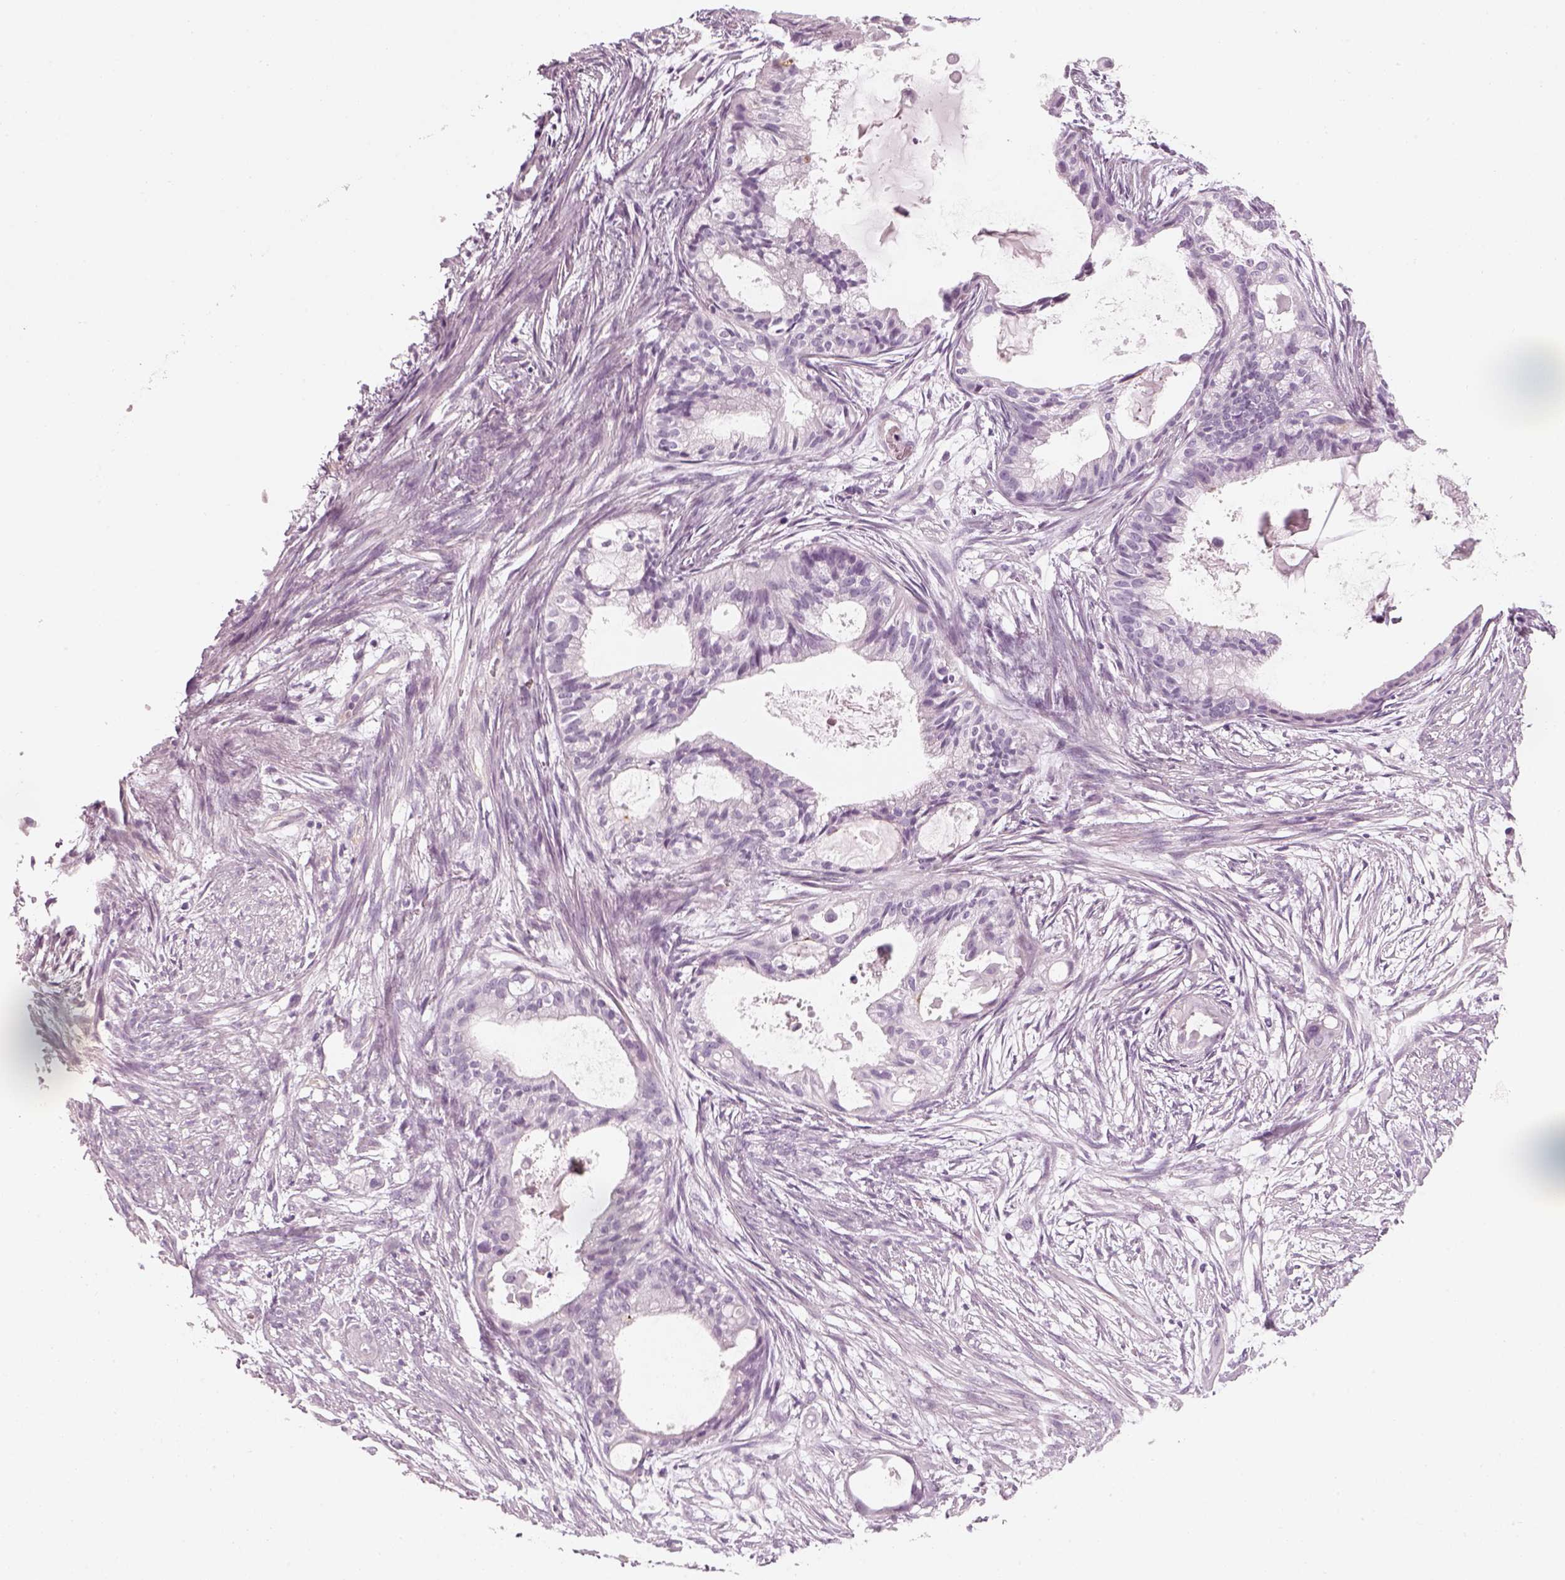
{"staining": {"intensity": "negative", "quantity": "none", "location": "none"}, "tissue": "endometrial cancer", "cell_type": "Tumor cells", "image_type": "cancer", "snomed": [{"axis": "morphology", "description": "Adenocarcinoma, NOS"}, {"axis": "topography", "description": "Endometrium"}], "caption": "Immunohistochemistry image of neoplastic tissue: endometrial cancer (adenocarcinoma) stained with DAB demonstrates no significant protein staining in tumor cells.", "gene": "GAS2L2", "patient": {"sex": "female", "age": 86}}